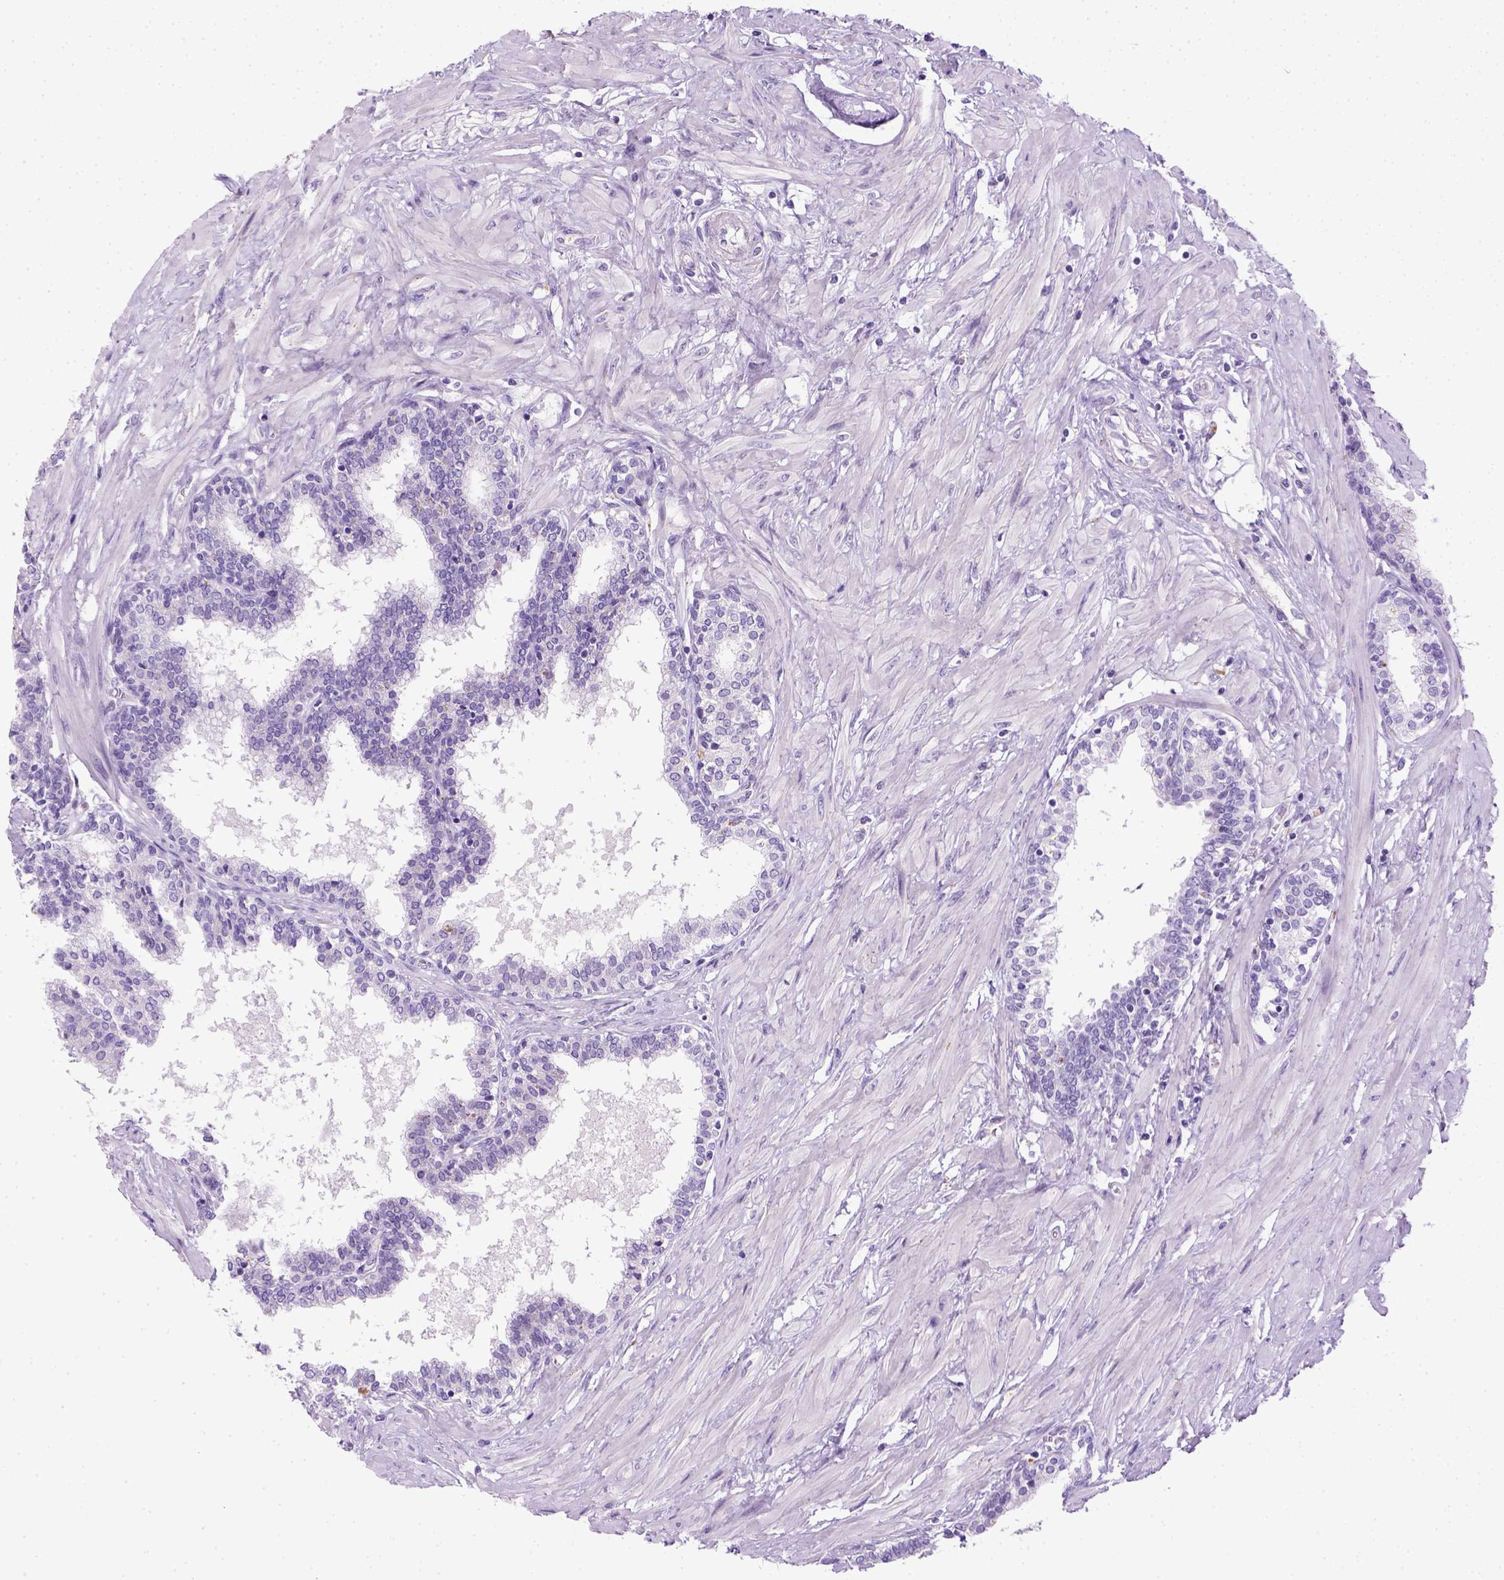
{"staining": {"intensity": "negative", "quantity": "none", "location": "none"}, "tissue": "prostate", "cell_type": "Glandular cells", "image_type": "normal", "snomed": [{"axis": "morphology", "description": "Normal tissue, NOS"}, {"axis": "topography", "description": "Prostate"}], "caption": "Immunohistochemistry (IHC) photomicrograph of unremarkable prostate stained for a protein (brown), which displays no positivity in glandular cells. (DAB (3,3'-diaminobenzidine) immunohistochemistry (IHC) visualized using brightfield microscopy, high magnification).", "gene": "KRT71", "patient": {"sex": "male", "age": 55}}